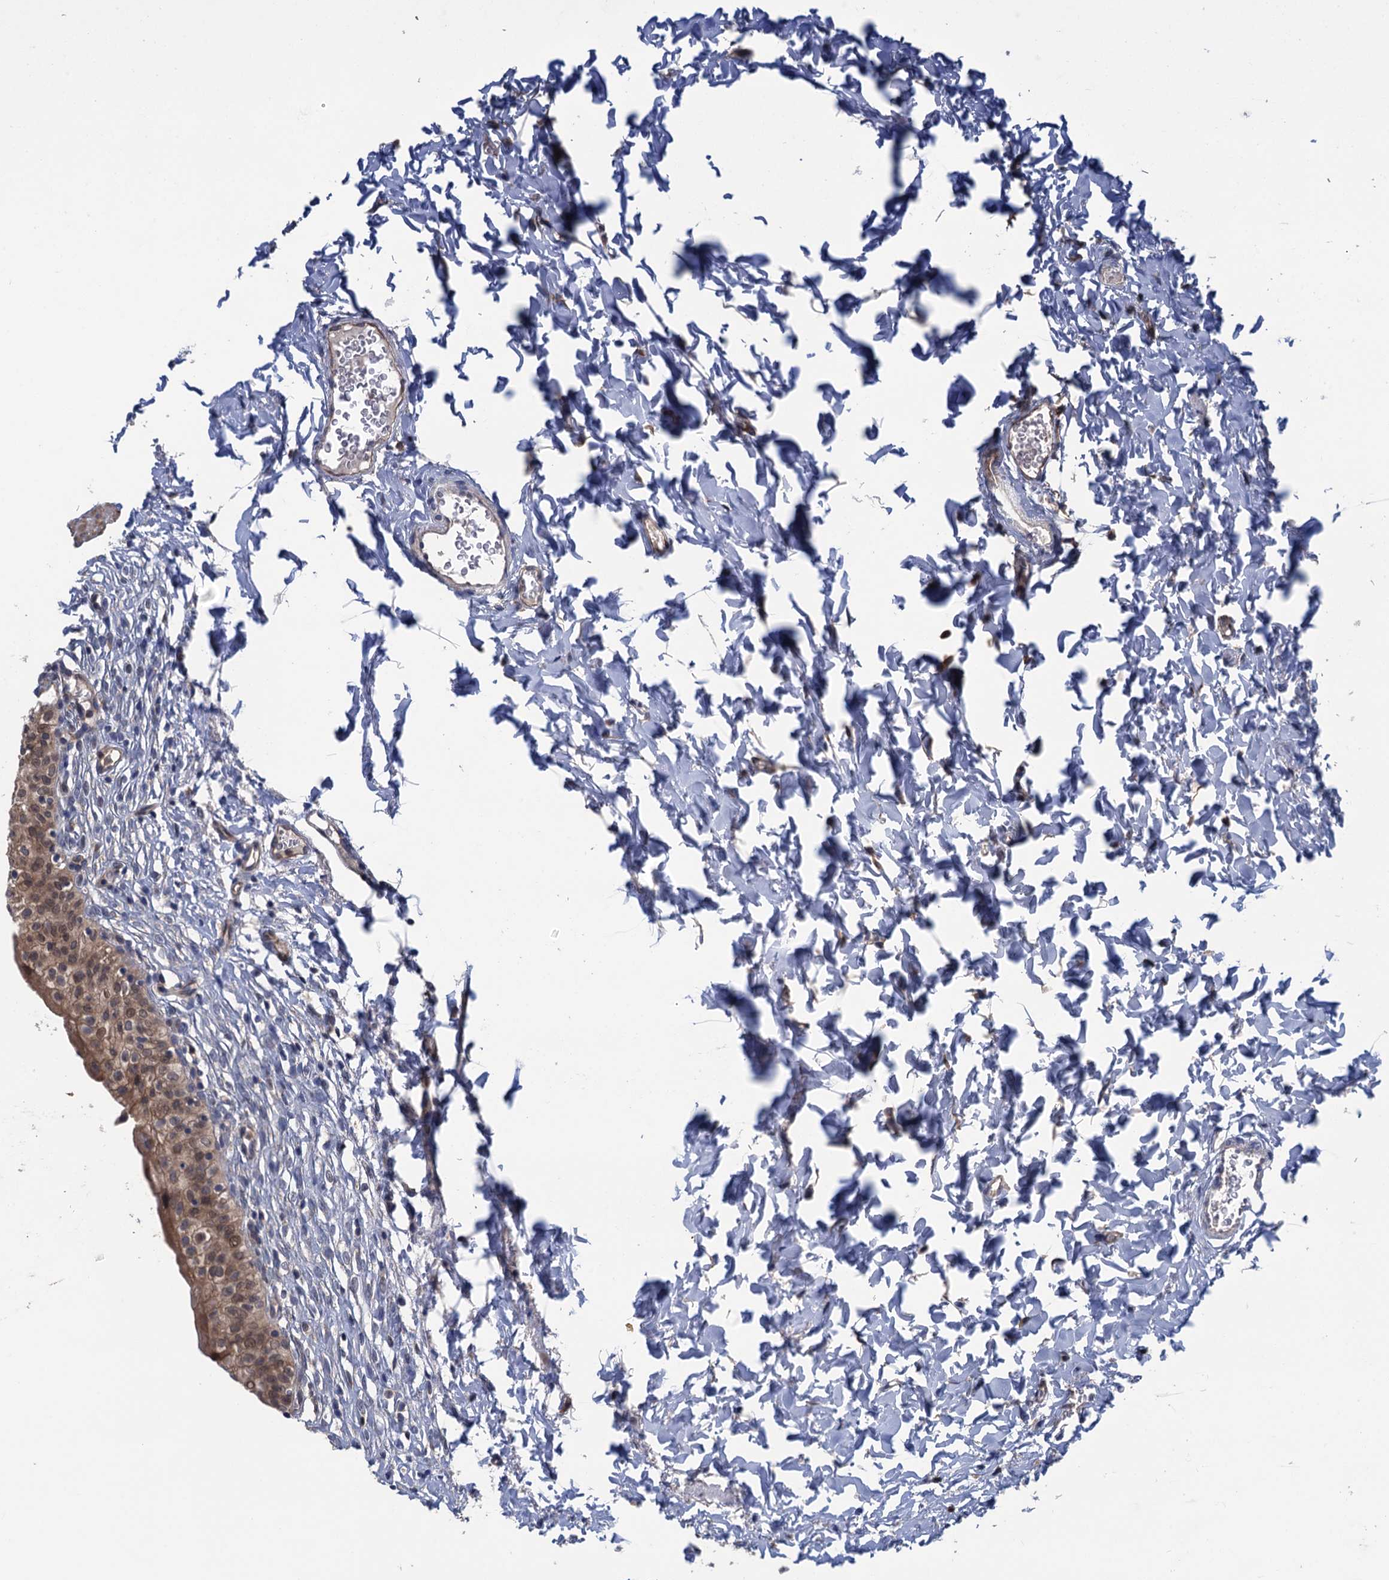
{"staining": {"intensity": "moderate", "quantity": ">75%", "location": "cytoplasmic/membranous,nuclear"}, "tissue": "urinary bladder", "cell_type": "Urothelial cells", "image_type": "normal", "snomed": [{"axis": "morphology", "description": "Normal tissue, NOS"}, {"axis": "topography", "description": "Urinary bladder"}], "caption": "DAB immunohistochemical staining of unremarkable urinary bladder reveals moderate cytoplasmic/membranous,nuclear protein expression in approximately >75% of urothelial cells.", "gene": "CNTN5", "patient": {"sex": "male", "age": 55}}